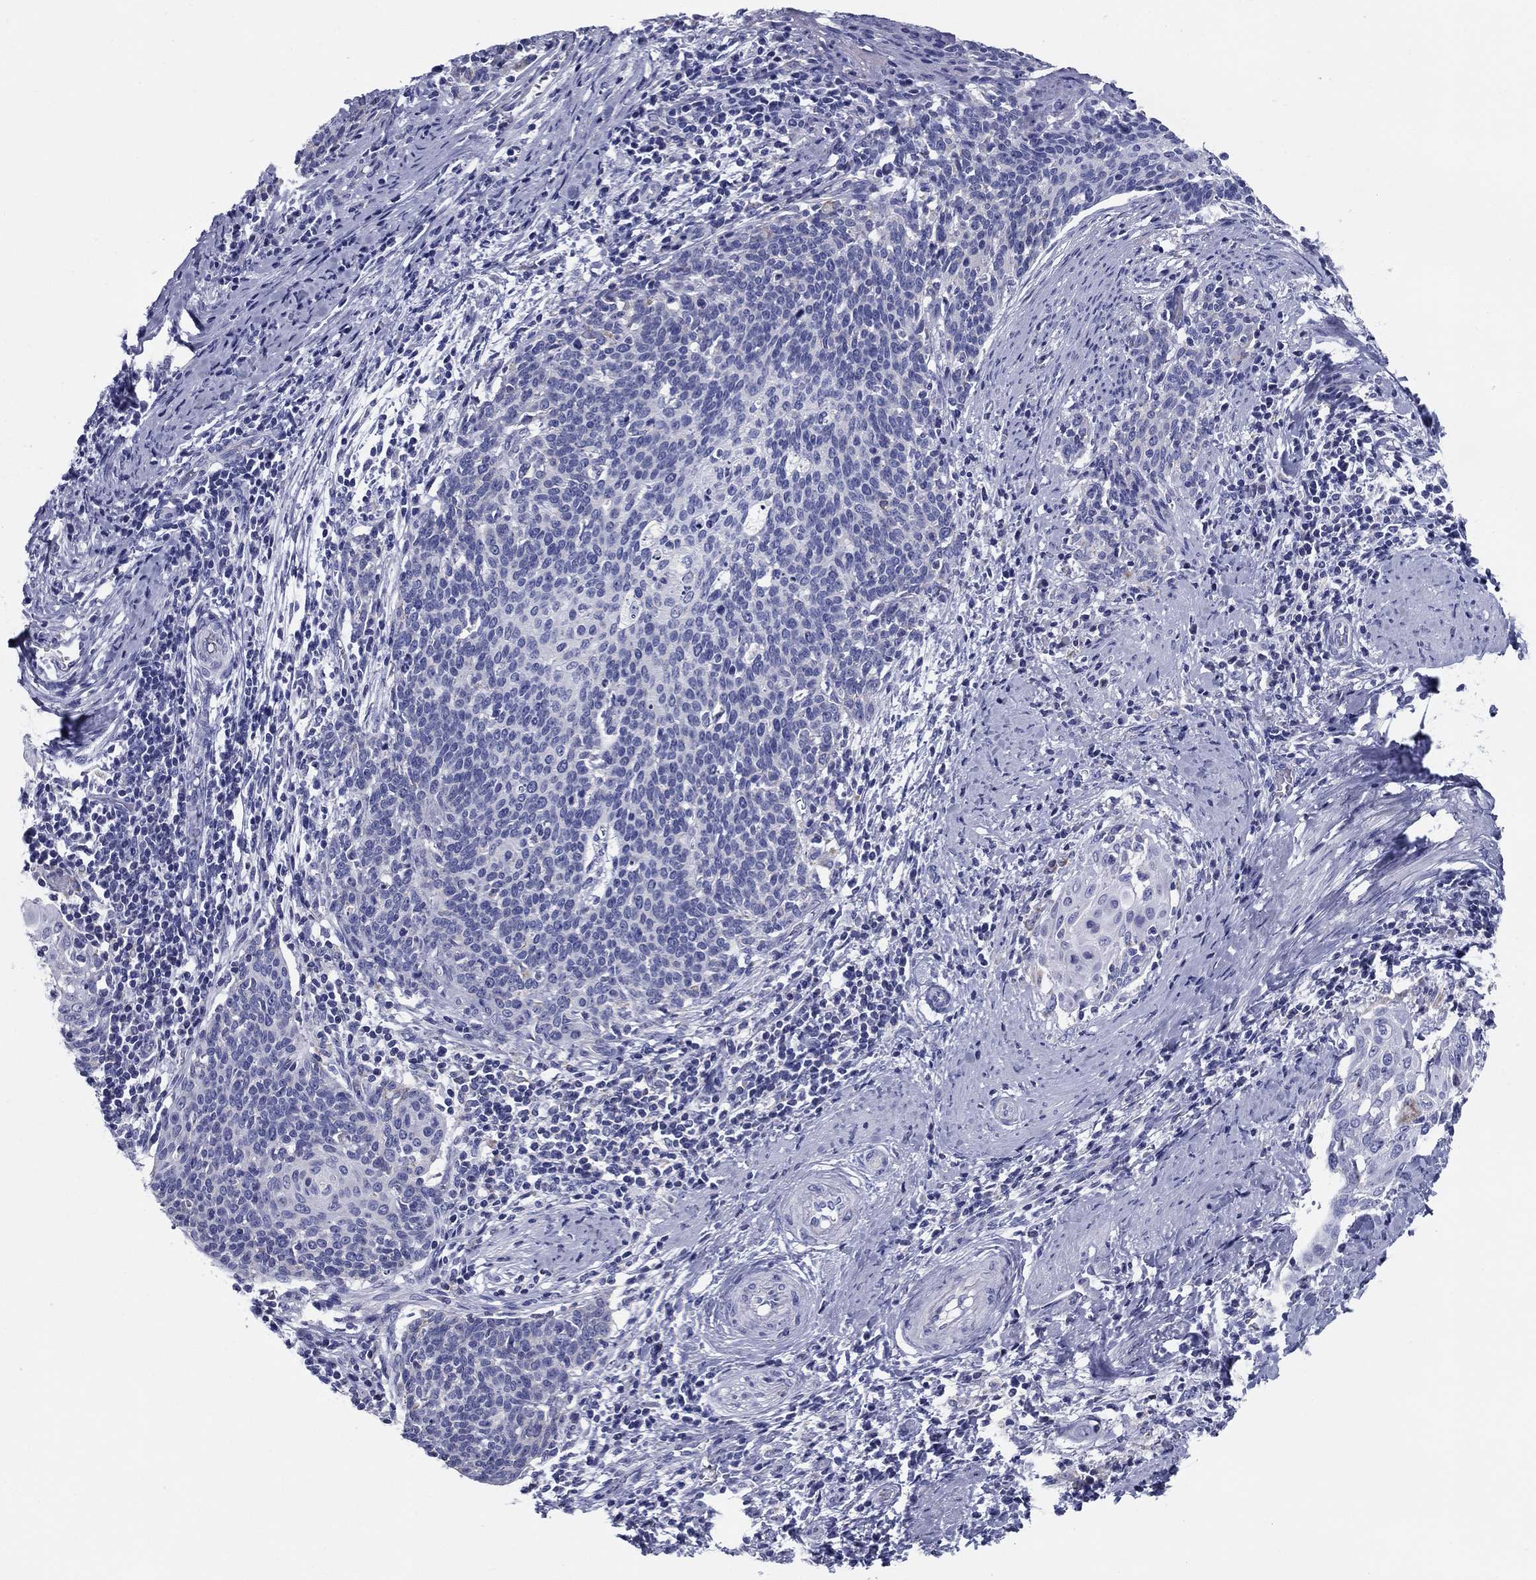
{"staining": {"intensity": "negative", "quantity": "none", "location": "none"}, "tissue": "cervical cancer", "cell_type": "Tumor cells", "image_type": "cancer", "snomed": [{"axis": "morphology", "description": "Squamous cell carcinoma, NOS"}, {"axis": "topography", "description": "Cervix"}], "caption": "An immunohistochemistry (IHC) histopathology image of cervical squamous cell carcinoma is shown. There is no staining in tumor cells of cervical squamous cell carcinoma.", "gene": "UPB1", "patient": {"sex": "female", "age": 39}}